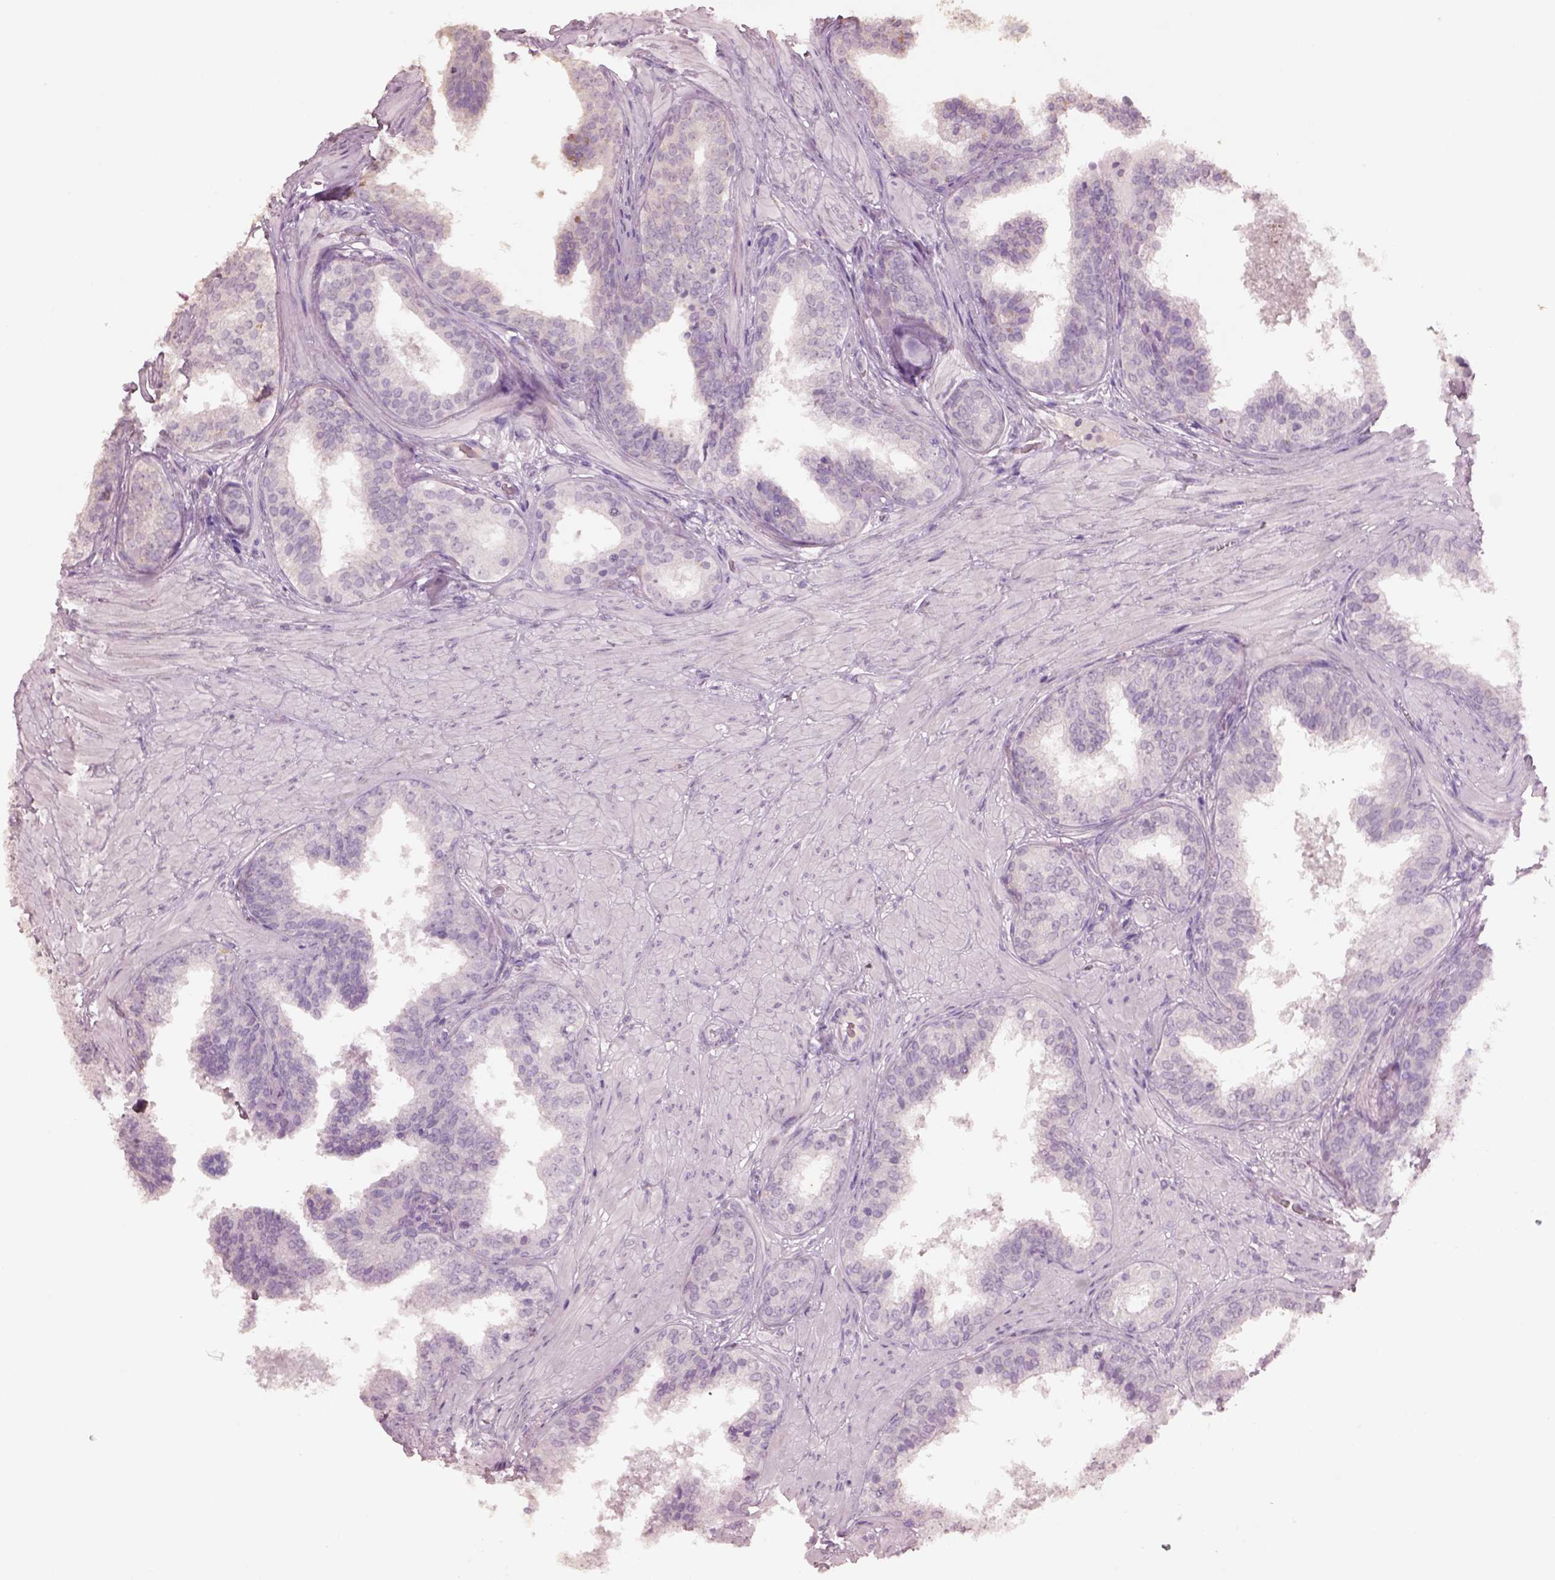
{"staining": {"intensity": "negative", "quantity": "none", "location": "none"}, "tissue": "prostate cancer", "cell_type": "Tumor cells", "image_type": "cancer", "snomed": [{"axis": "morphology", "description": "Adenocarcinoma, Low grade"}, {"axis": "topography", "description": "Prostate"}], "caption": "DAB immunohistochemical staining of human prostate cancer (low-grade adenocarcinoma) displays no significant staining in tumor cells.", "gene": "KCNIP3", "patient": {"sex": "male", "age": 60}}